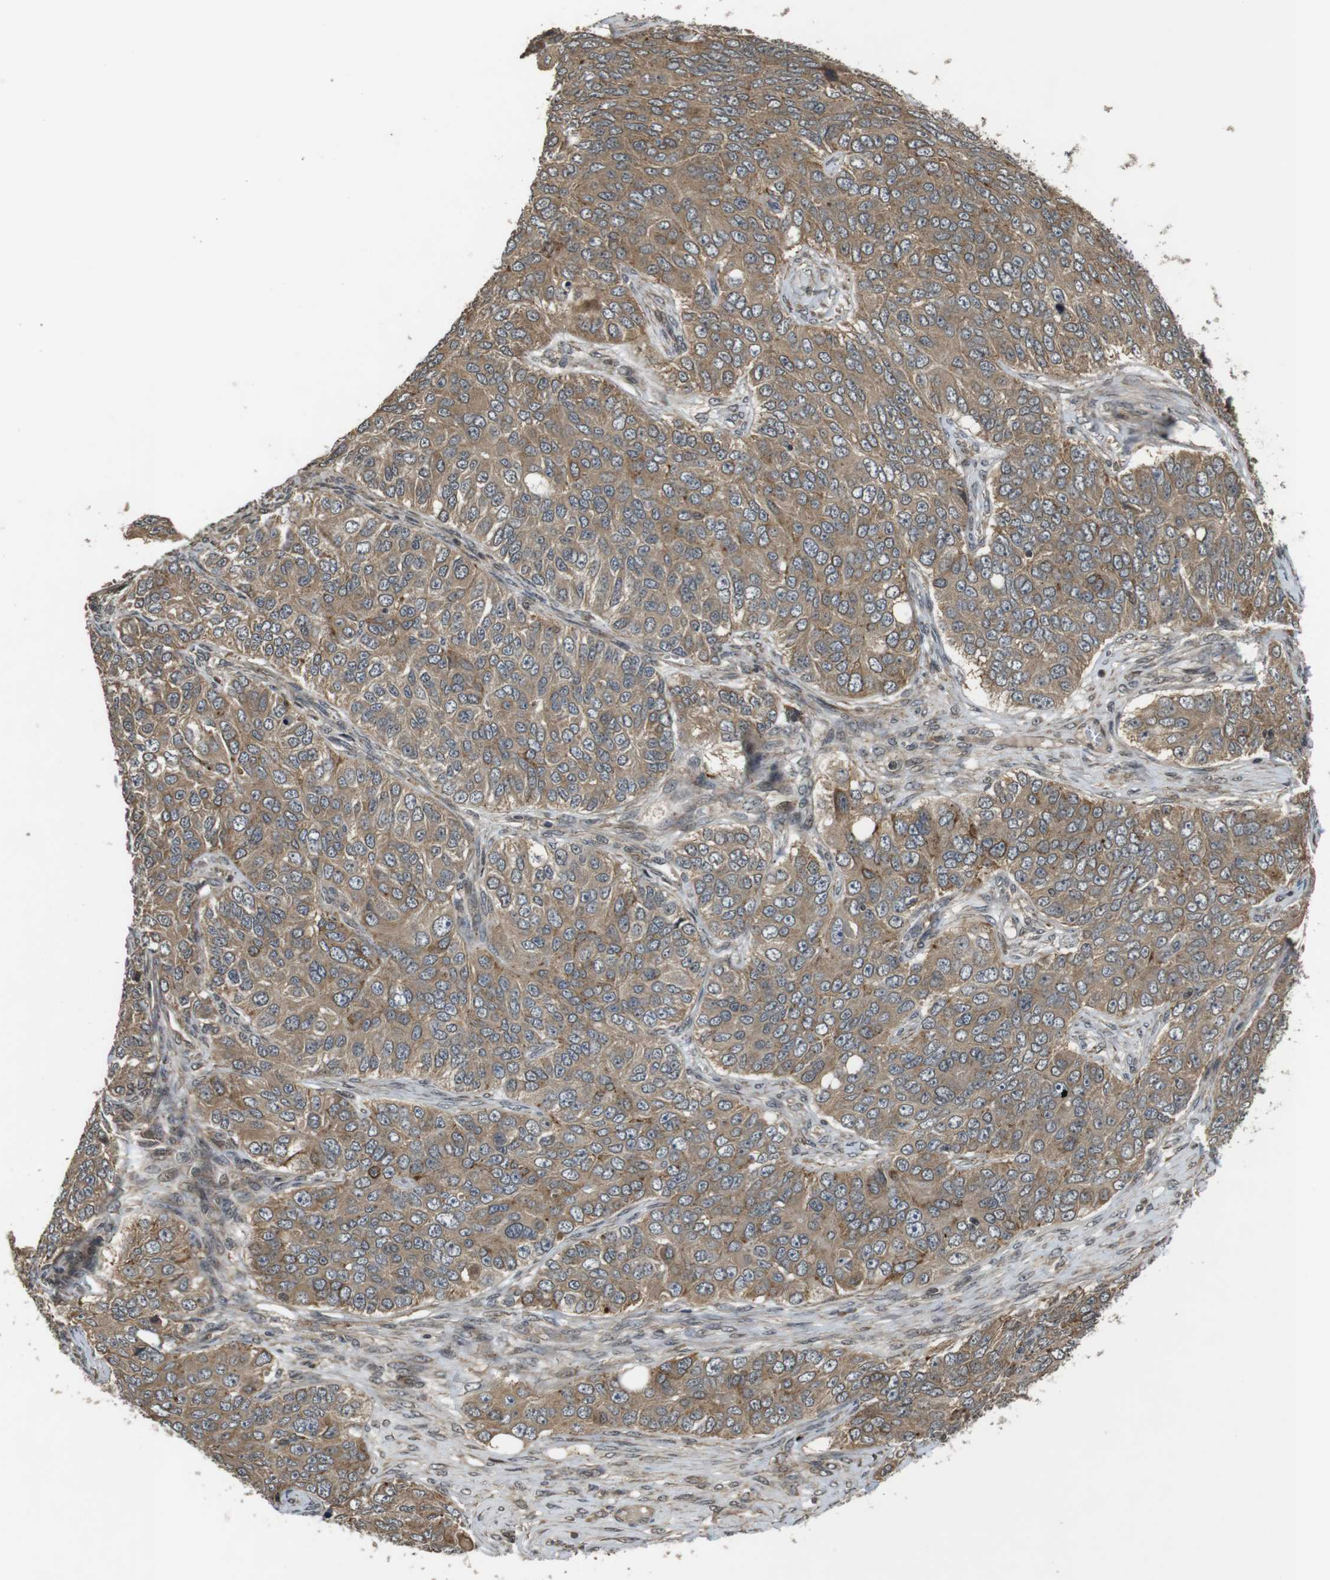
{"staining": {"intensity": "moderate", "quantity": ">75%", "location": "cytoplasmic/membranous"}, "tissue": "ovarian cancer", "cell_type": "Tumor cells", "image_type": "cancer", "snomed": [{"axis": "morphology", "description": "Carcinoma, endometroid"}, {"axis": "topography", "description": "Ovary"}], "caption": "The micrograph reveals staining of ovarian endometroid carcinoma, revealing moderate cytoplasmic/membranous protein staining (brown color) within tumor cells.", "gene": "FZD10", "patient": {"sex": "female", "age": 51}}